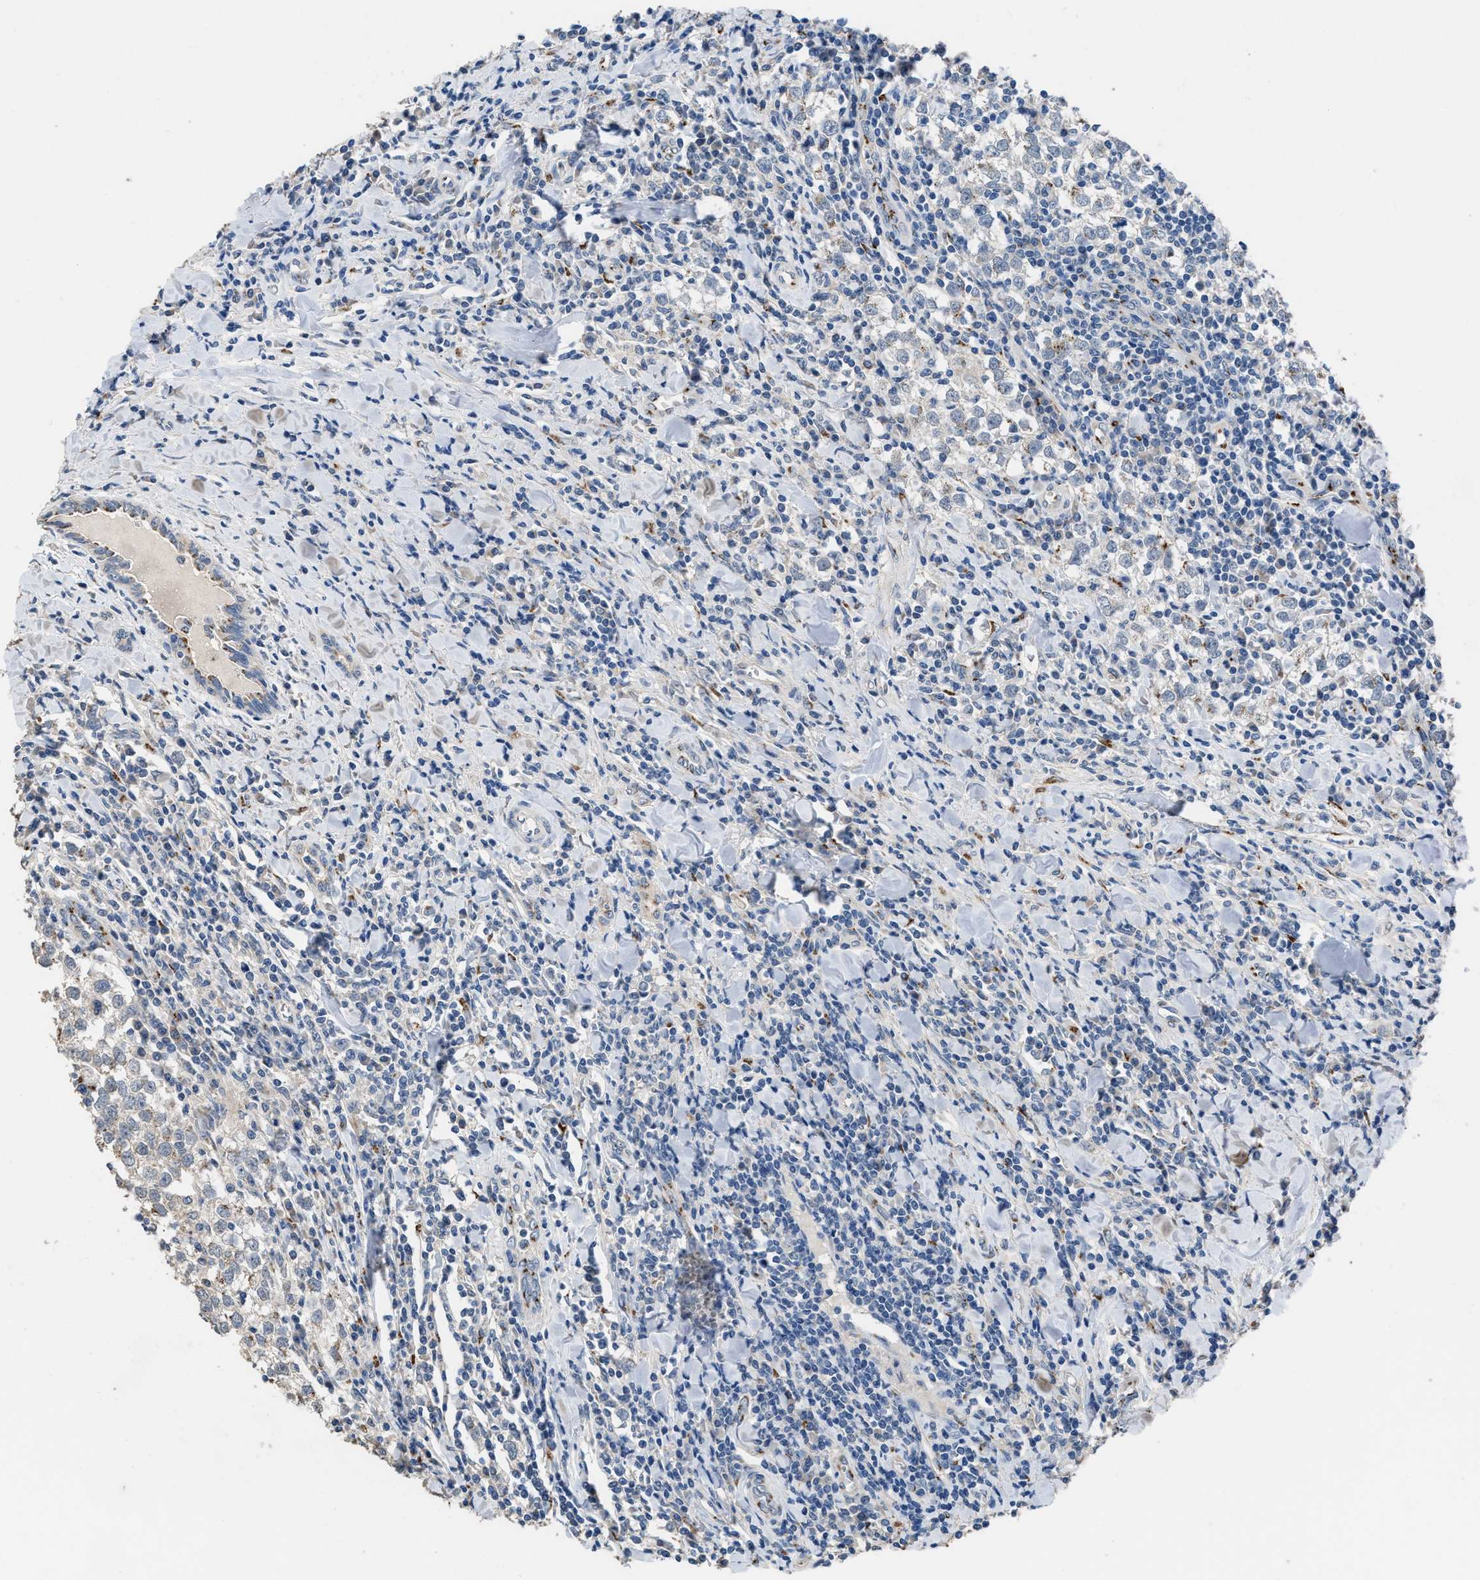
{"staining": {"intensity": "moderate", "quantity": "25%-75%", "location": "cytoplasmic/membranous"}, "tissue": "testis cancer", "cell_type": "Tumor cells", "image_type": "cancer", "snomed": [{"axis": "morphology", "description": "Seminoma, NOS"}, {"axis": "morphology", "description": "Carcinoma, Embryonal, NOS"}, {"axis": "topography", "description": "Testis"}], "caption": "High-magnification brightfield microscopy of seminoma (testis) stained with DAB (3,3'-diaminobenzidine) (brown) and counterstained with hematoxylin (blue). tumor cells exhibit moderate cytoplasmic/membranous expression is appreciated in approximately25%-75% of cells.", "gene": "GOLM1", "patient": {"sex": "male", "age": 36}}